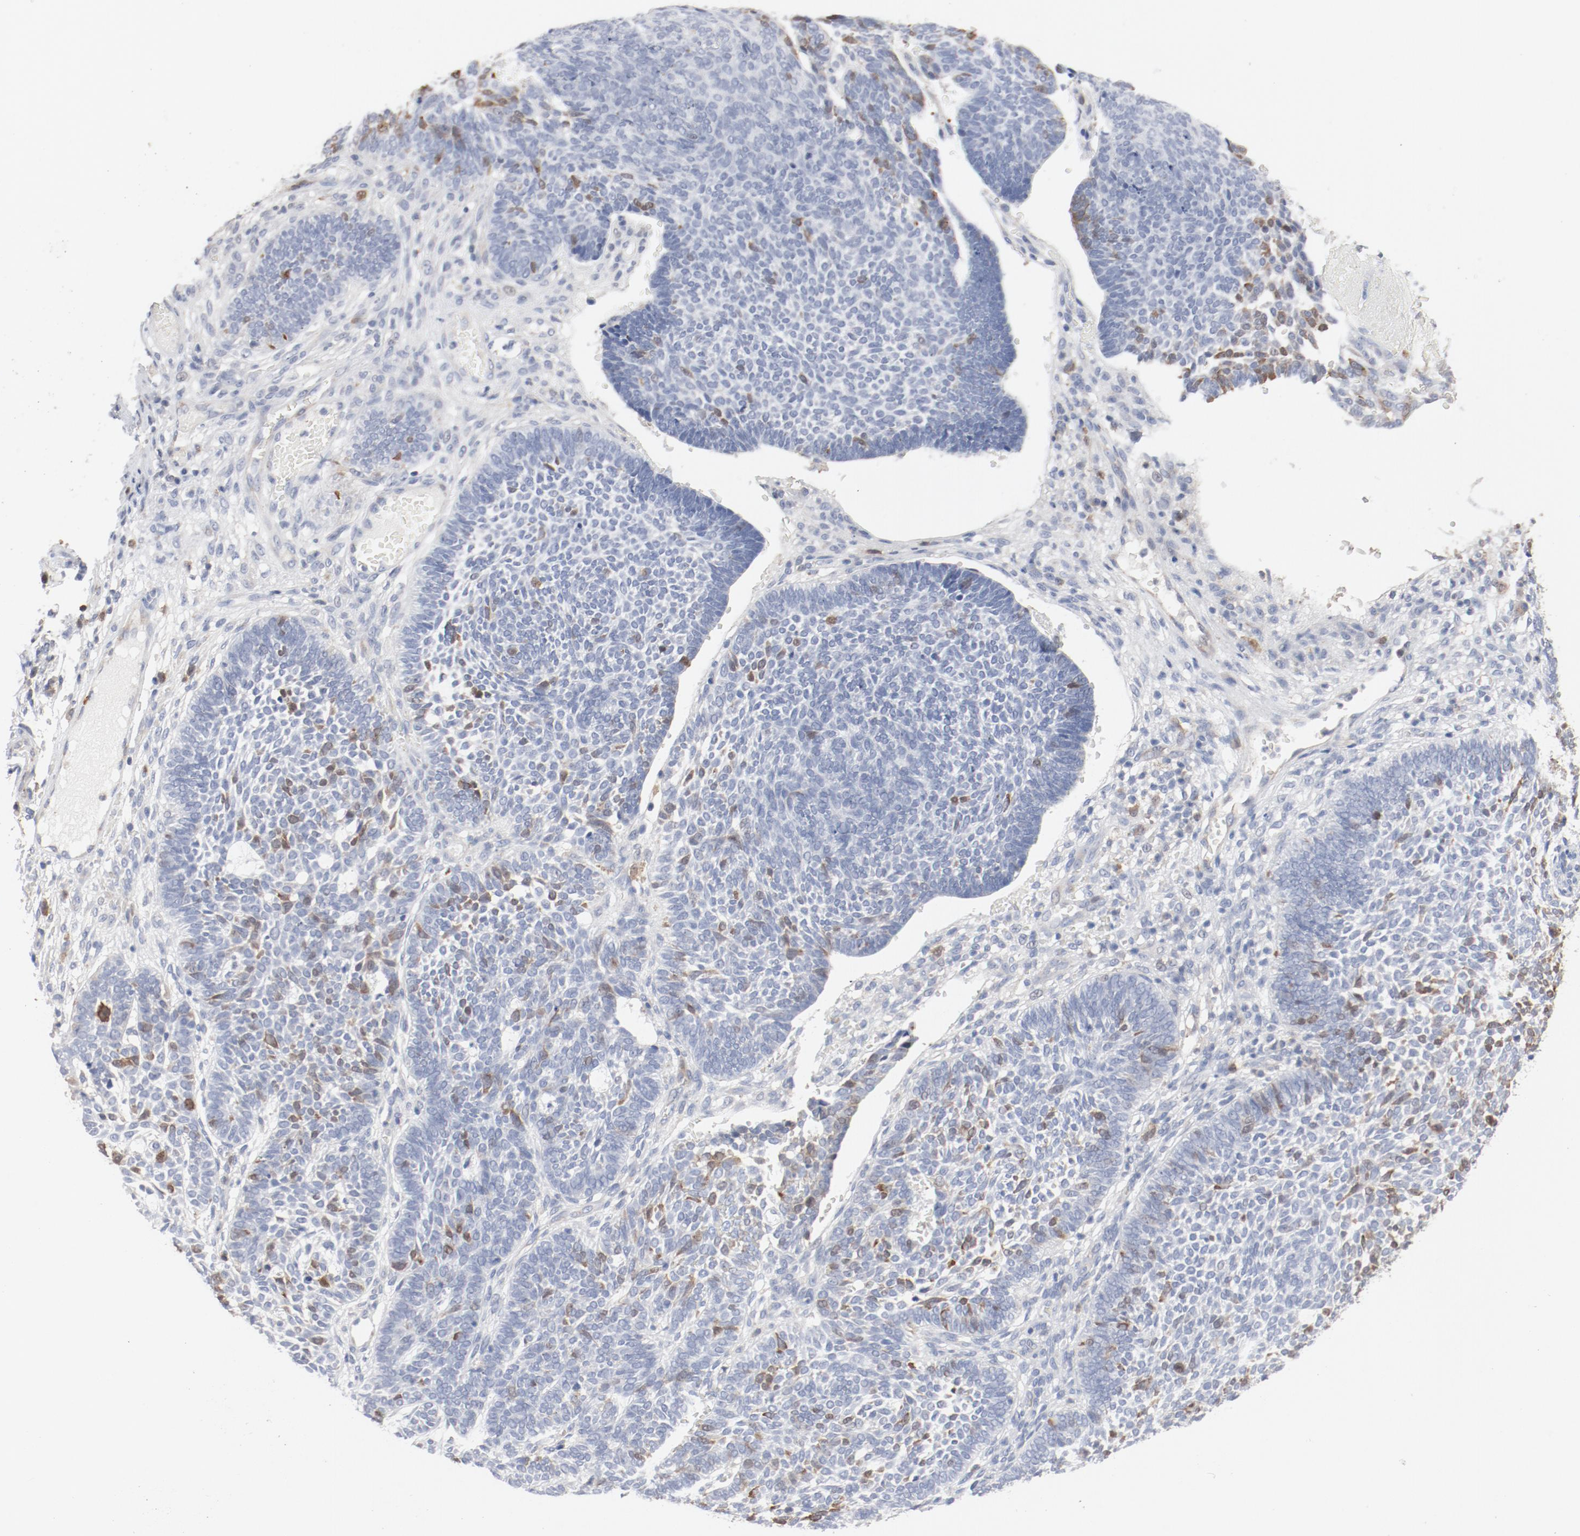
{"staining": {"intensity": "moderate", "quantity": "25%-75%", "location": "nuclear"}, "tissue": "skin cancer", "cell_type": "Tumor cells", "image_type": "cancer", "snomed": [{"axis": "morphology", "description": "Normal tissue, NOS"}, {"axis": "morphology", "description": "Basal cell carcinoma"}, {"axis": "topography", "description": "Skin"}], "caption": "Approximately 25%-75% of tumor cells in skin cancer show moderate nuclear protein expression as visualized by brown immunohistochemical staining.", "gene": "CDK1", "patient": {"sex": "male", "age": 87}}